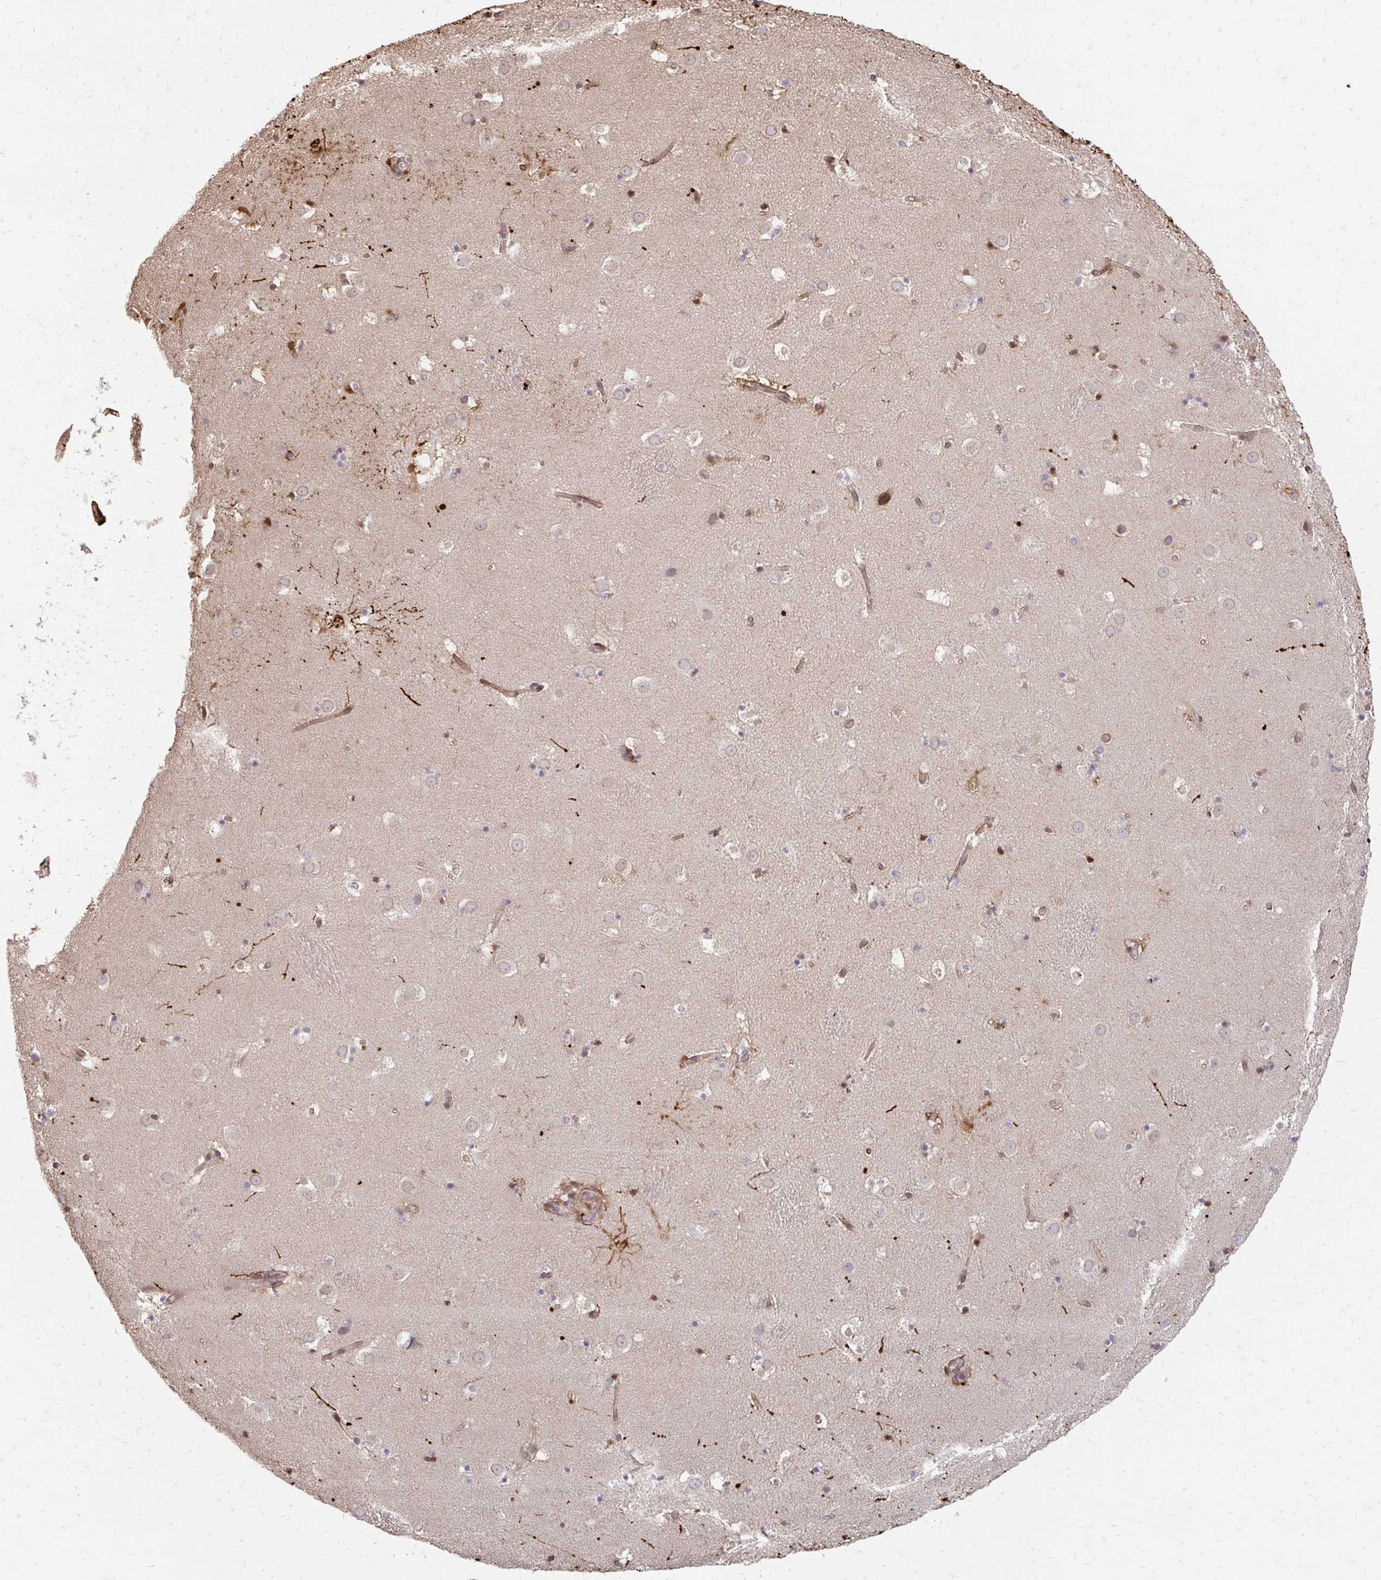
{"staining": {"intensity": "strong", "quantity": "<25%", "location": "cytoplasmic/membranous"}, "tissue": "caudate", "cell_type": "Glial cells", "image_type": "normal", "snomed": [{"axis": "morphology", "description": "Normal tissue, NOS"}, {"axis": "topography", "description": "Lateral ventricle wall"}], "caption": "Brown immunohistochemical staining in unremarkable human caudate reveals strong cytoplasmic/membranous staining in approximately <25% of glial cells.", "gene": "GPC5", "patient": {"sex": "male", "age": 37}}